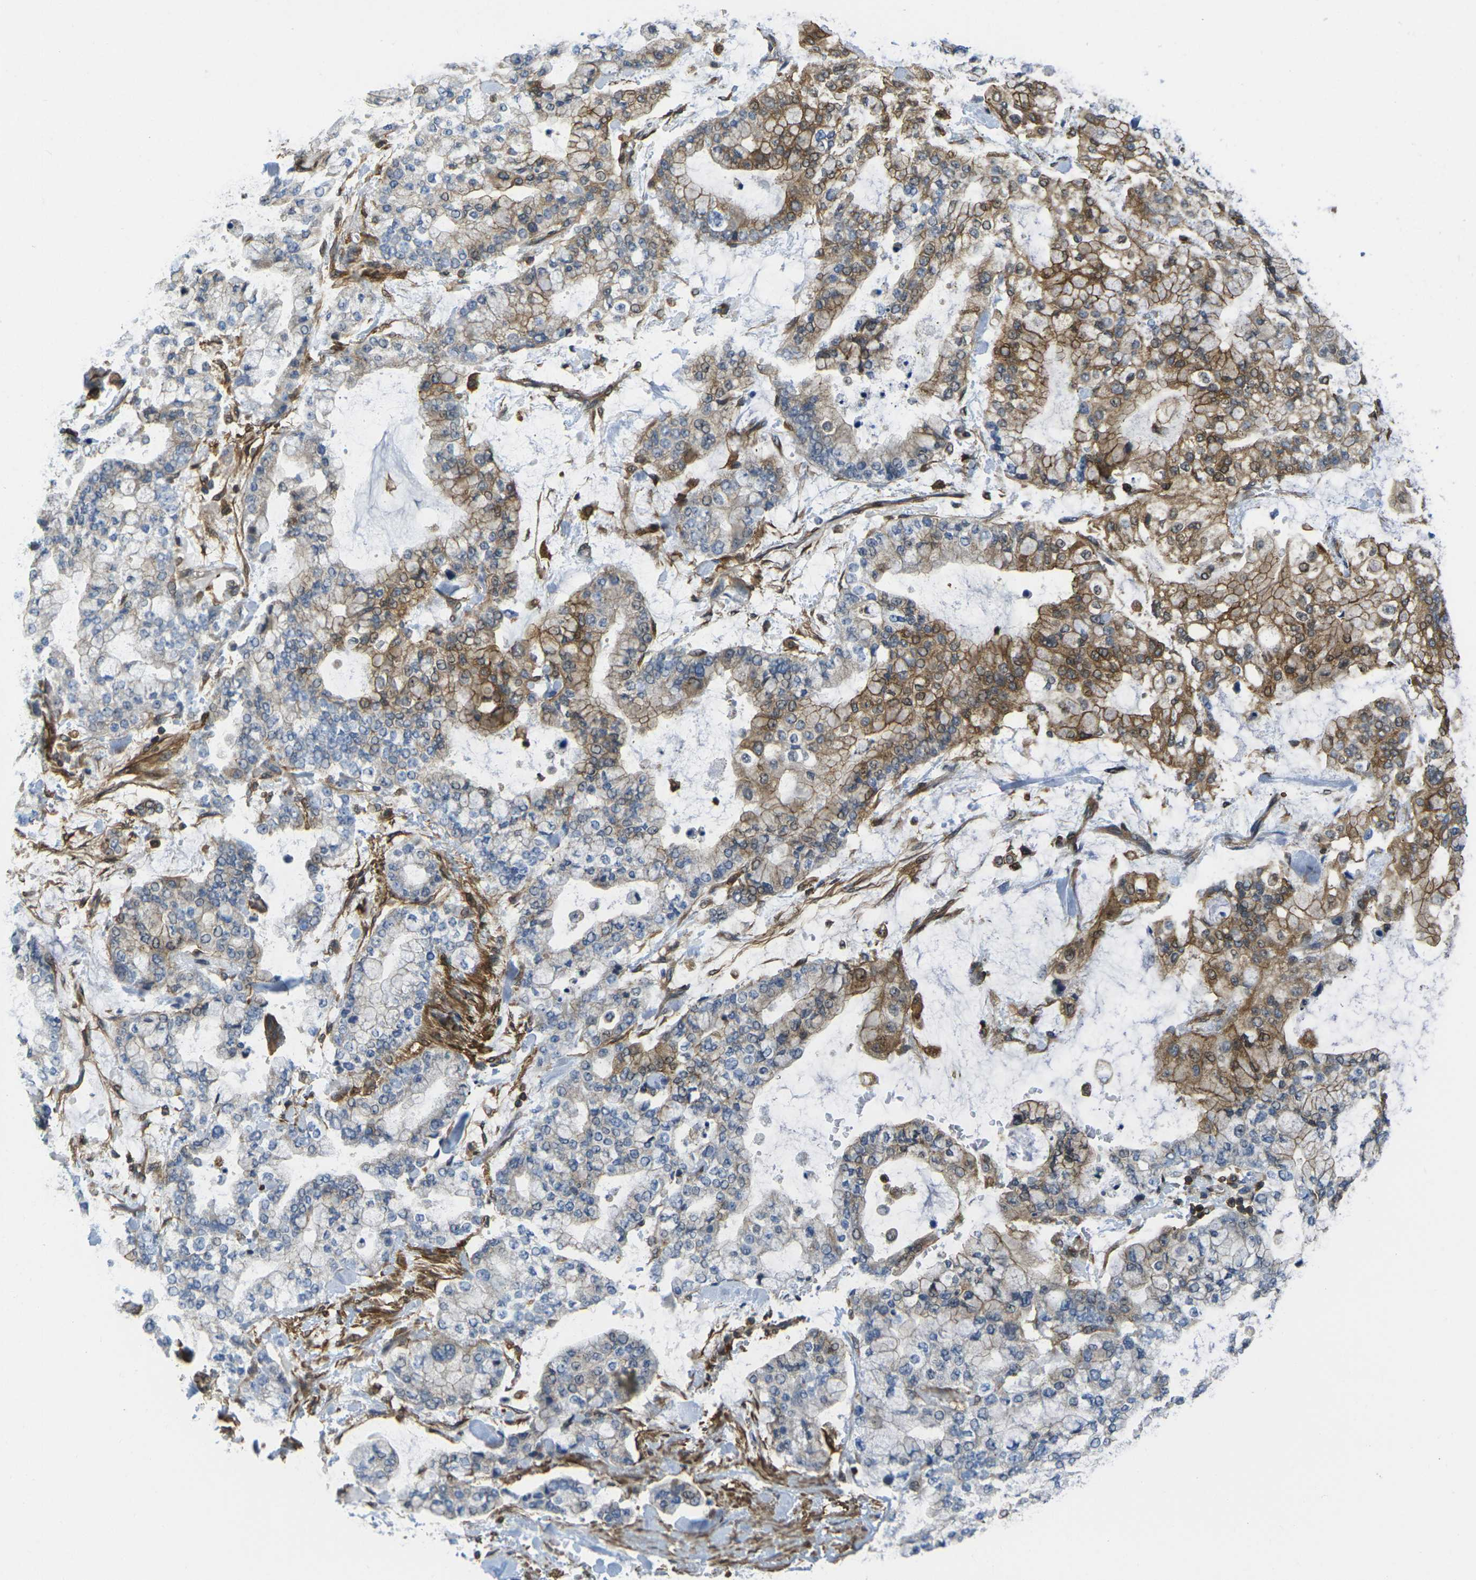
{"staining": {"intensity": "moderate", "quantity": "25%-75%", "location": "cytoplasmic/membranous,nuclear"}, "tissue": "stomach cancer", "cell_type": "Tumor cells", "image_type": "cancer", "snomed": [{"axis": "morphology", "description": "Normal tissue, NOS"}, {"axis": "morphology", "description": "Adenocarcinoma, NOS"}, {"axis": "topography", "description": "Stomach, upper"}, {"axis": "topography", "description": "Stomach"}], "caption": "A brown stain shows moderate cytoplasmic/membranous and nuclear positivity of a protein in human stomach adenocarcinoma tumor cells.", "gene": "LASP1", "patient": {"sex": "male", "age": 76}}